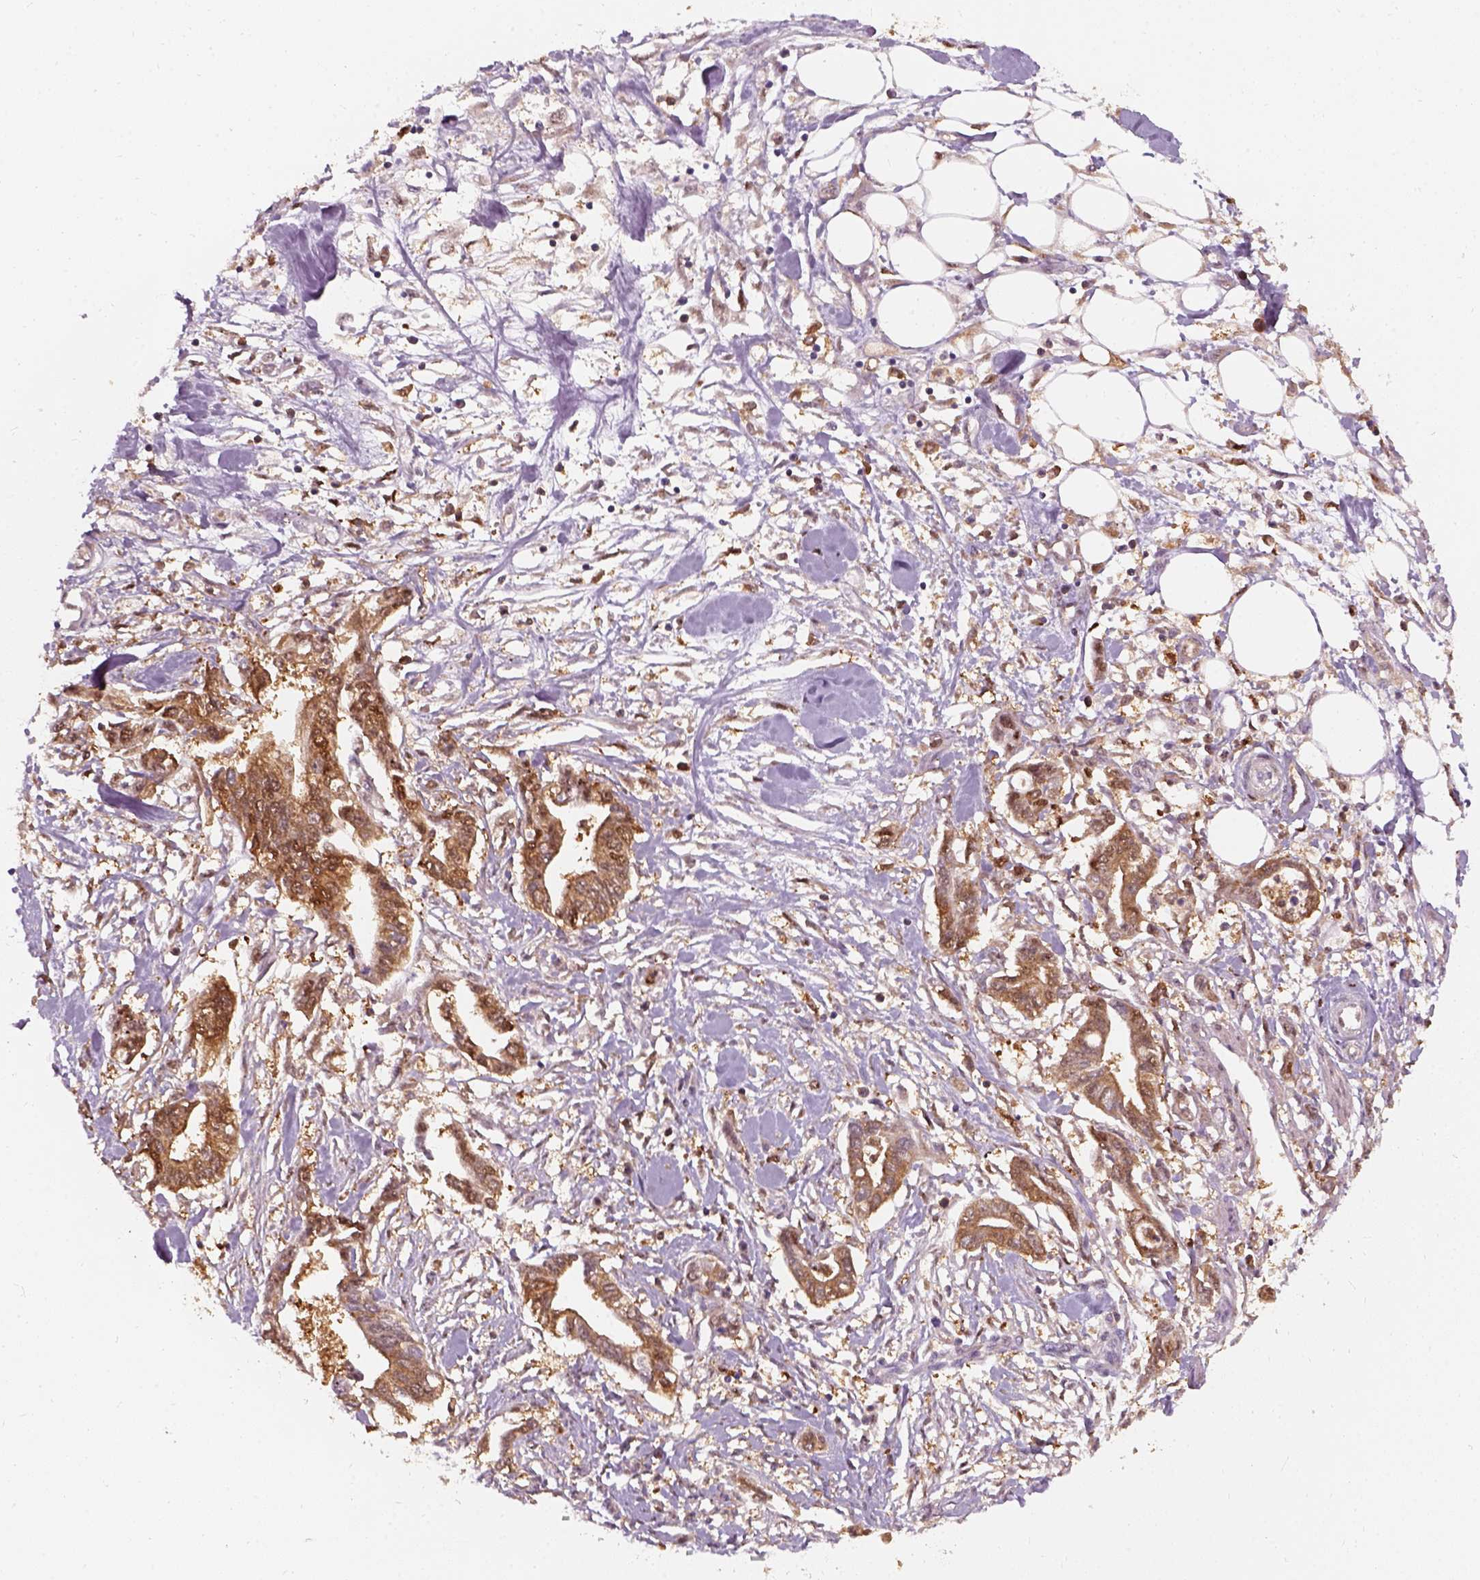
{"staining": {"intensity": "moderate", "quantity": ">75%", "location": "cytoplasmic/membranous,nuclear"}, "tissue": "pancreatic cancer", "cell_type": "Tumor cells", "image_type": "cancer", "snomed": [{"axis": "morphology", "description": "Adenocarcinoma, NOS"}, {"axis": "topography", "description": "Pancreas"}], "caption": "Protein expression by immunohistochemistry shows moderate cytoplasmic/membranous and nuclear expression in approximately >75% of tumor cells in pancreatic adenocarcinoma. The staining was performed using DAB (3,3'-diaminobenzidine) to visualize the protein expression in brown, while the nuclei were stained in blue with hematoxylin (Magnification: 20x).", "gene": "SQSTM1", "patient": {"sex": "male", "age": 60}}